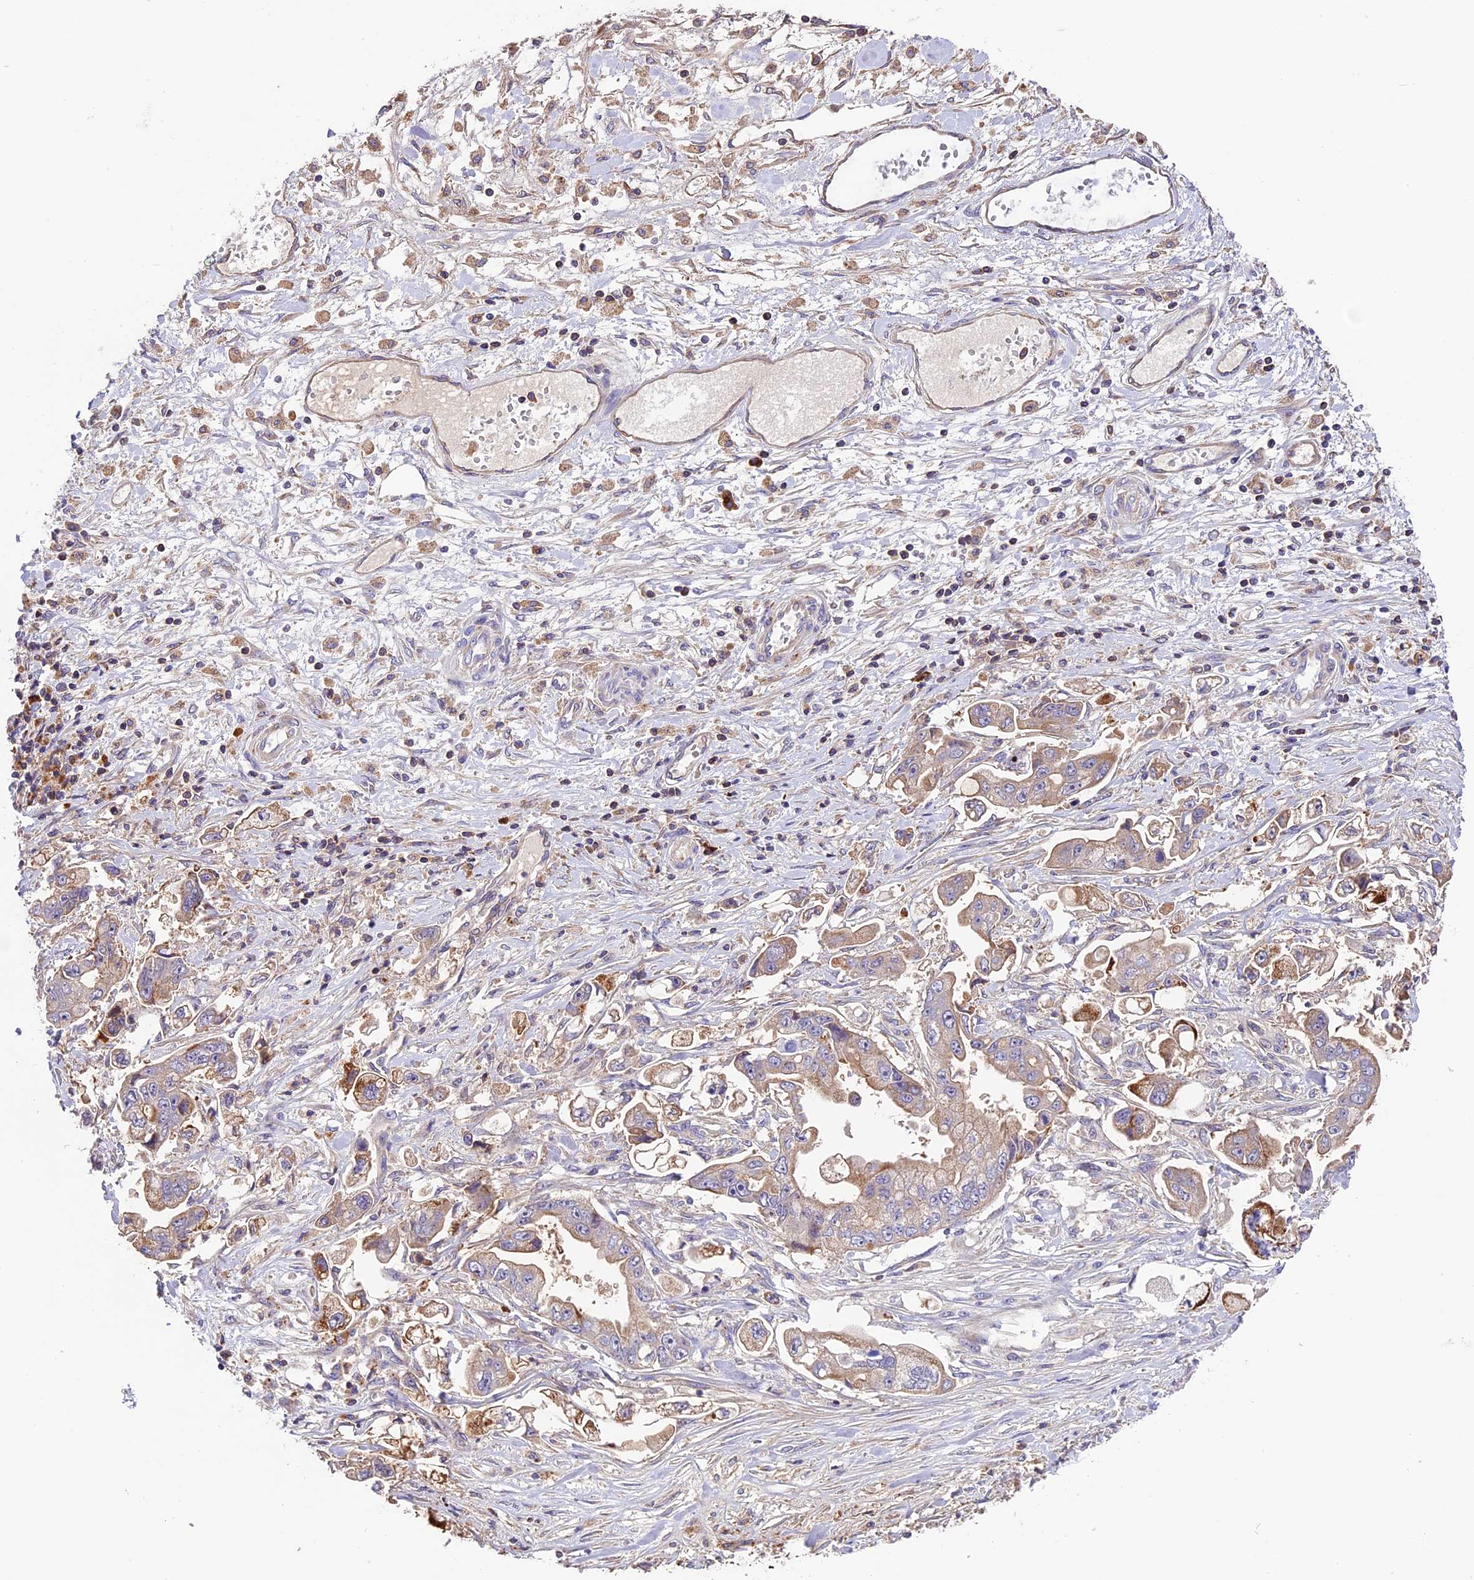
{"staining": {"intensity": "weak", "quantity": ">75%", "location": "cytoplasmic/membranous"}, "tissue": "stomach cancer", "cell_type": "Tumor cells", "image_type": "cancer", "snomed": [{"axis": "morphology", "description": "Adenocarcinoma, NOS"}, {"axis": "topography", "description": "Stomach"}], "caption": "Stomach cancer (adenocarcinoma) stained for a protein (brown) displays weak cytoplasmic/membranous positive positivity in approximately >75% of tumor cells.", "gene": "METTL22", "patient": {"sex": "male", "age": 62}}